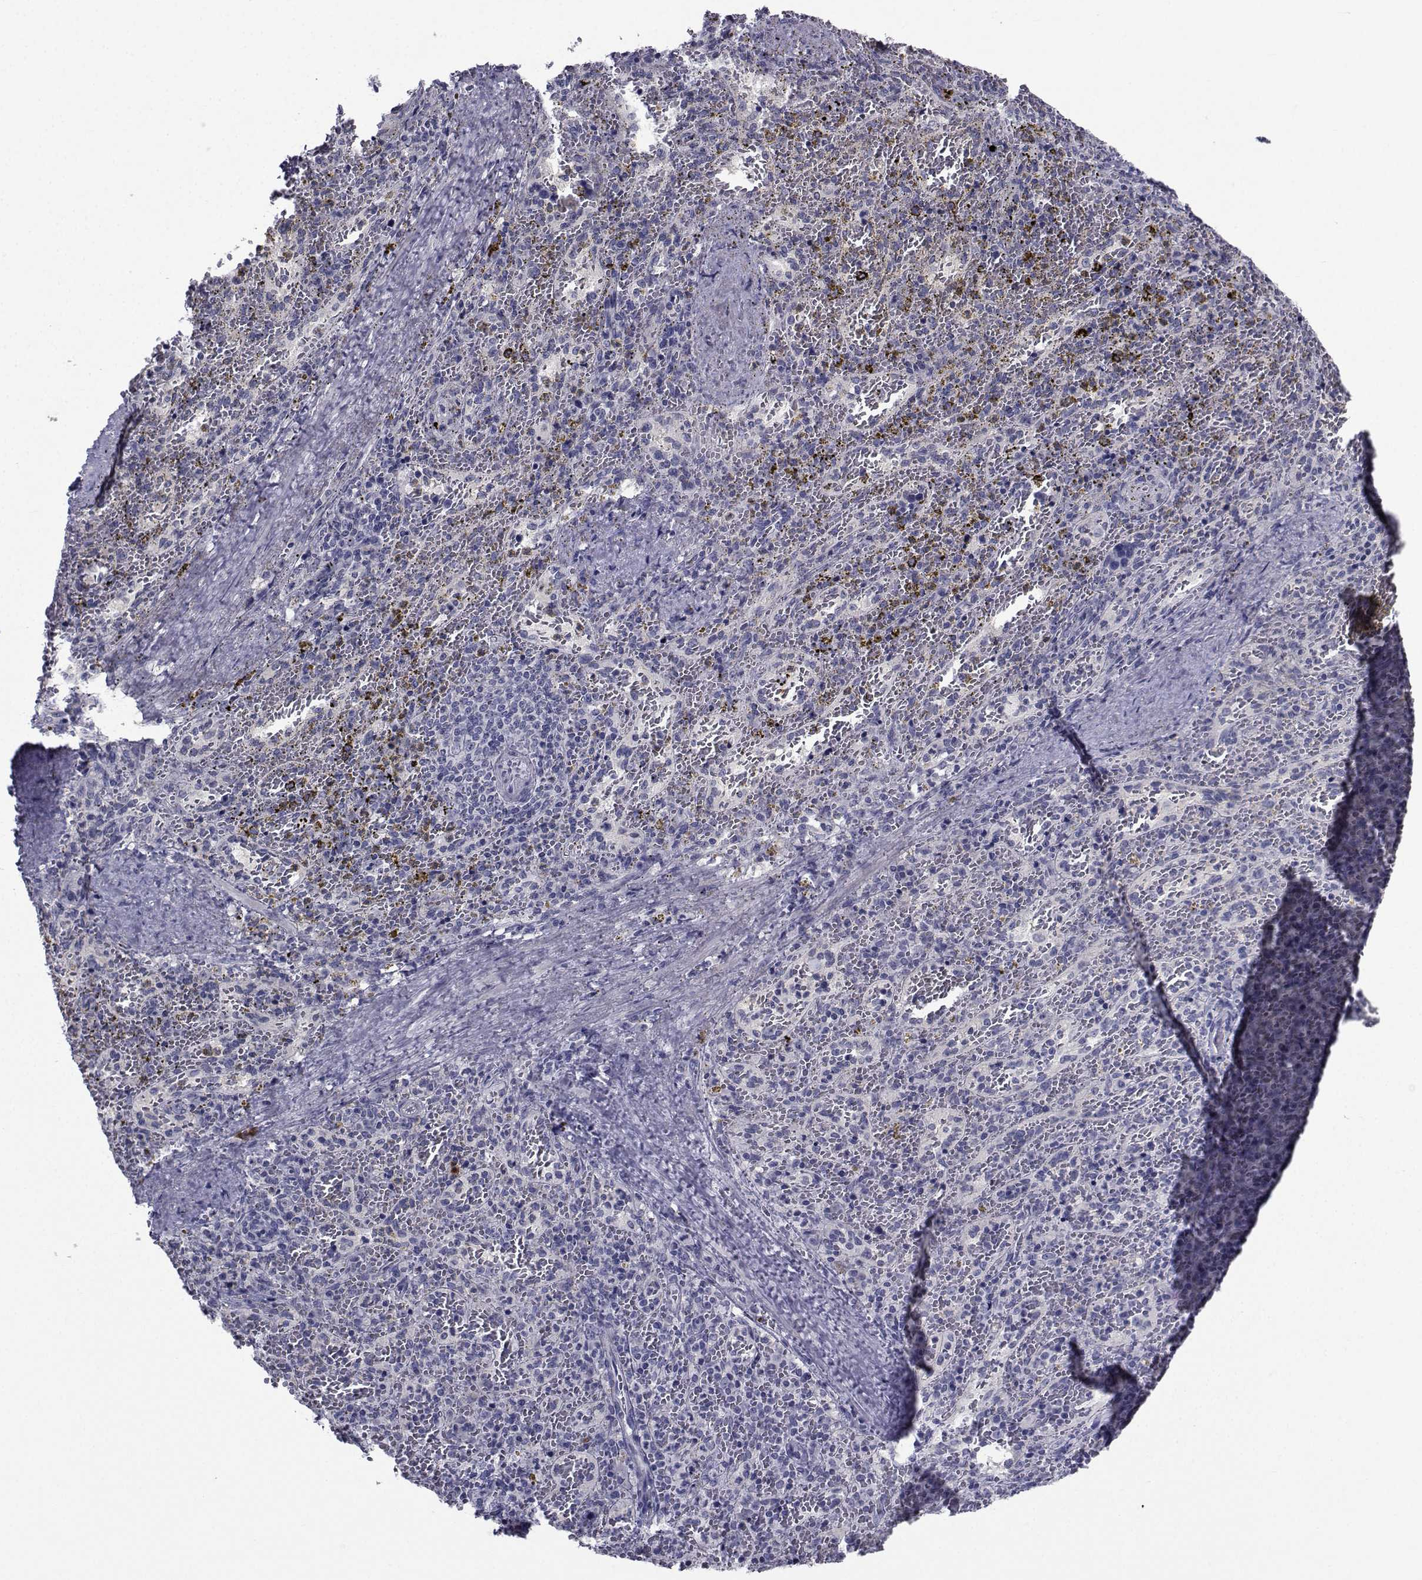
{"staining": {"intensity": "negative", "quantity": "none", "location": "none"}, "tissue": "spleen", "cell_type": "Cells in red pulp", "image_type": "normal", "snomed": [{"axis": "morphology", "description": "Normal tissue, NOS"}, {"axis": "topography", "description": "Spleen"}], "caption": "An IHC micrograph of normal spleen is shown. There is no staining in cells in red pulp of spleen. Brightfield microscopy of immunohistochemistry (IHC) stained with DAB (brown) and hematoxylin (blue), captured at high magnification.", "gene": "CHRNA1", "patient": {"sex": "female", "age": 50}}